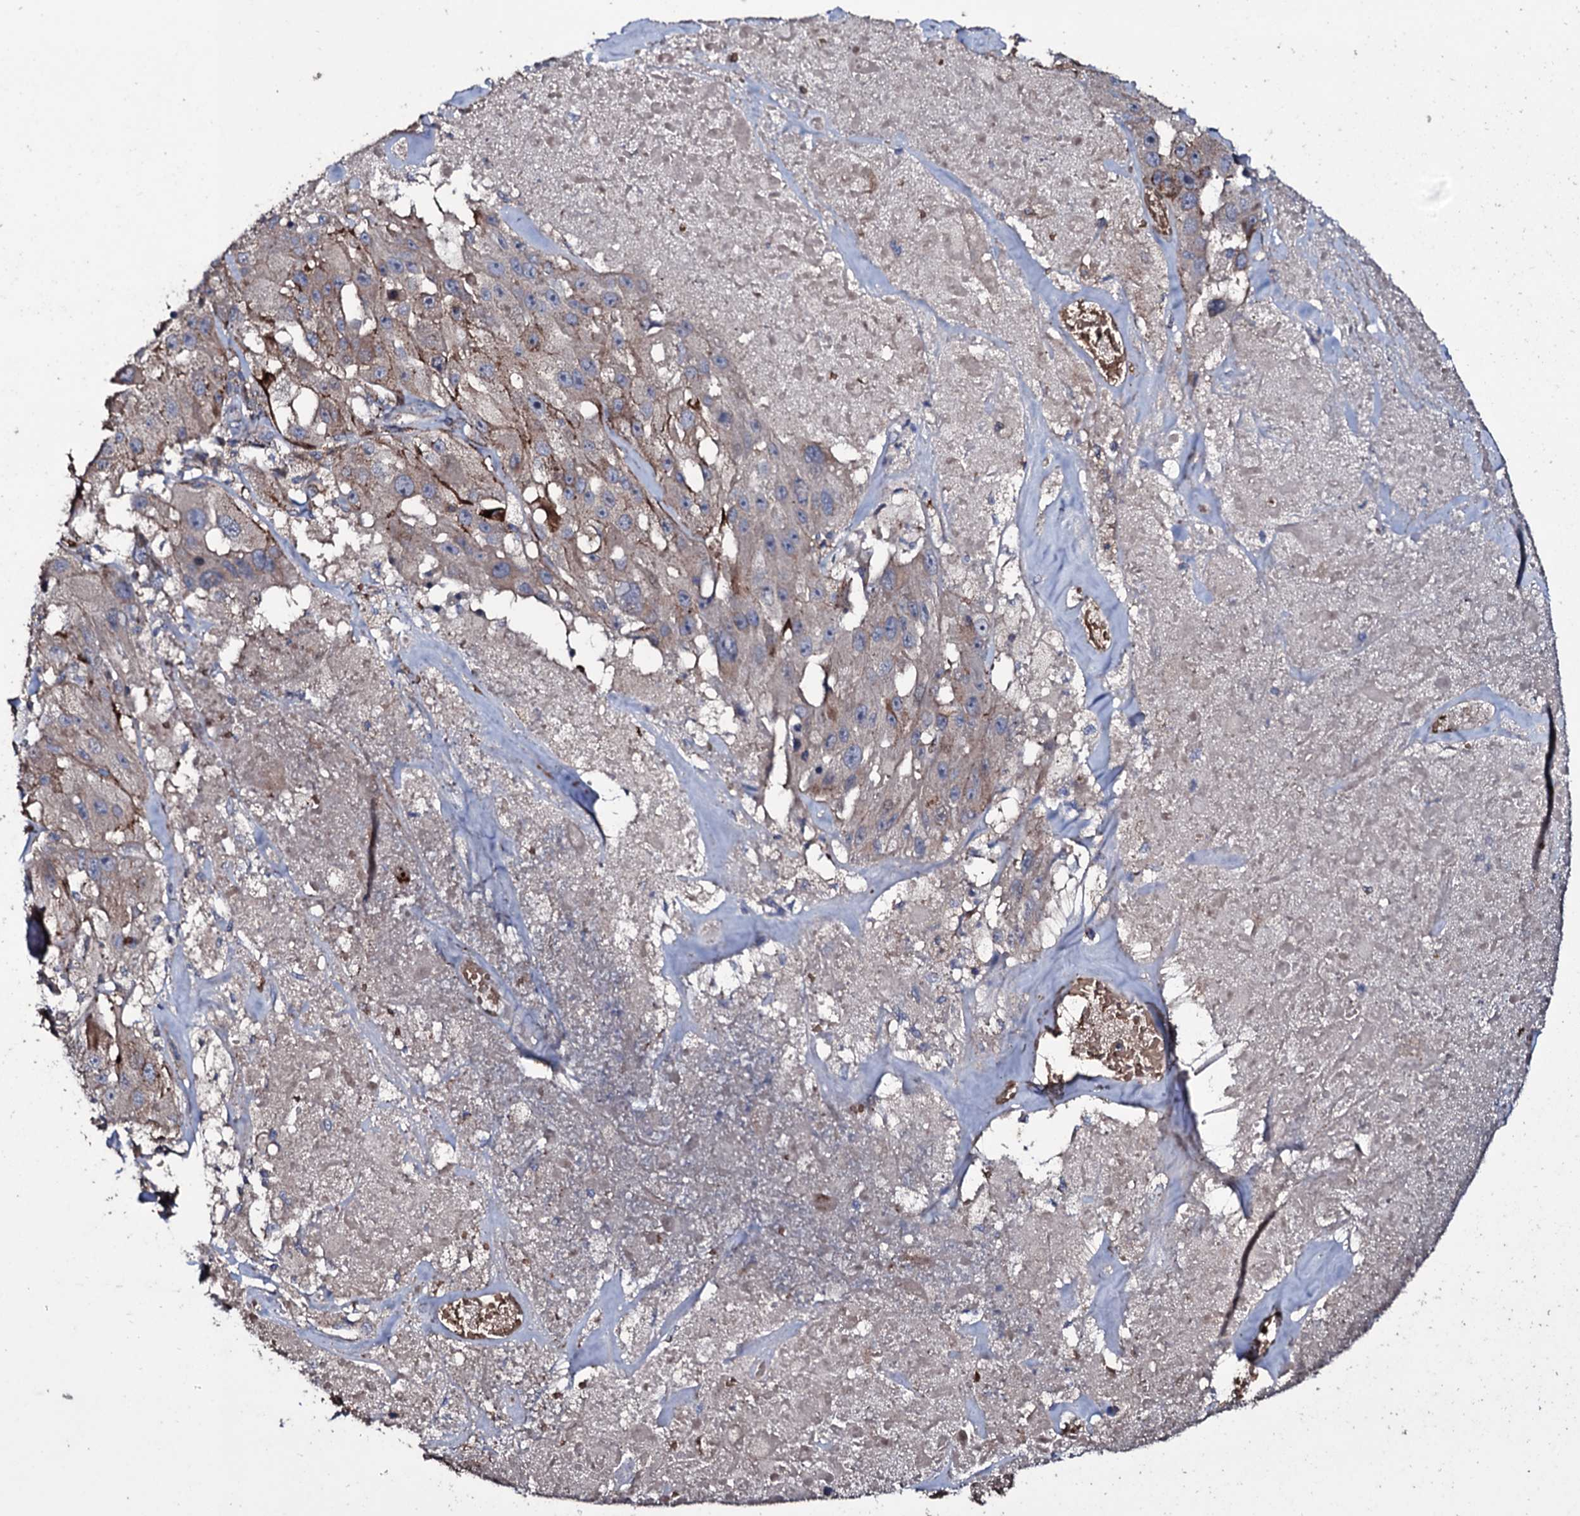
{"staining": {"intensity": "weak", "quantity": "<25%", "location": "cytoplasmic/membranous"}, "tissue": "melanoma", "cell_type": "Tumor cells", "image_type": "cancer", "snomed": [{"axis": "morphology", "description": "Malignant melanoma, Metastatic site"}, {"axis": "topography", "description": "Lymph node"}], "caption": "Human melanoma stained for a protein using immunohistochemistry (IHC) displays no positivity in tumor cells.", "gene": "ZSWIM8", "patient": {"sex": "male", "age": 62}}